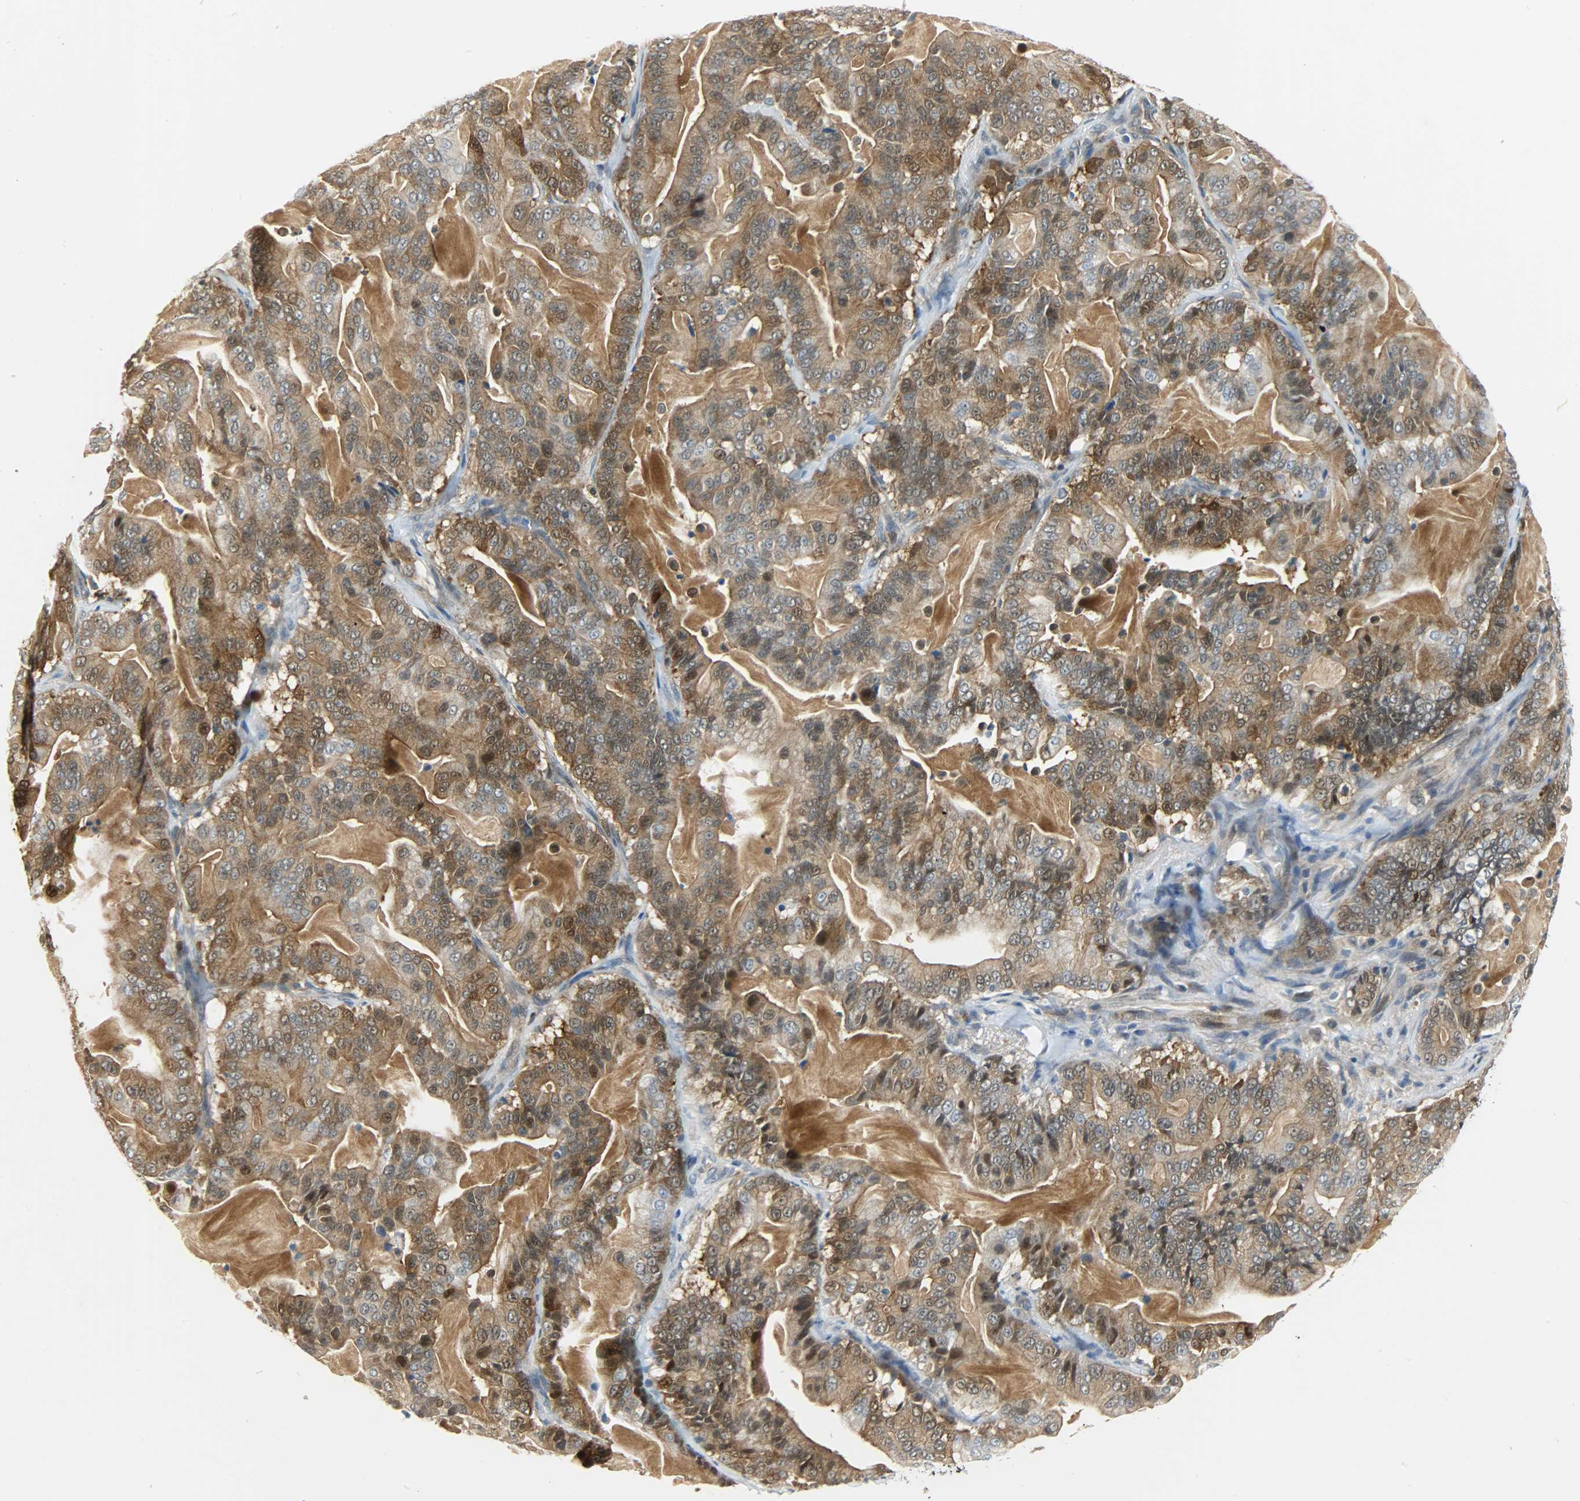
{"staining": {"intensity": "moderate", "quantity": ">75%", "location": "cytoplasmic/membranous"}, "tissue": "pancreatic cancer", "cell_type": "Tumor cells", "image_type": "cancer", "snomed": [{"axis": "morphology", "description": "Adenocarcinoma, NOS"}, {"axis": "topography", "description": "Pancreas"}], "caption": "Immunohistochemical staining of human pancreatic cancer (adenocarcinoma) reveals medium levels of moderate cytoplasmic/membranous expression in approximately >75% of tumor cells.", "gene": "EIF4EBP1", "patient": {"sex": "male", "age": 63}}